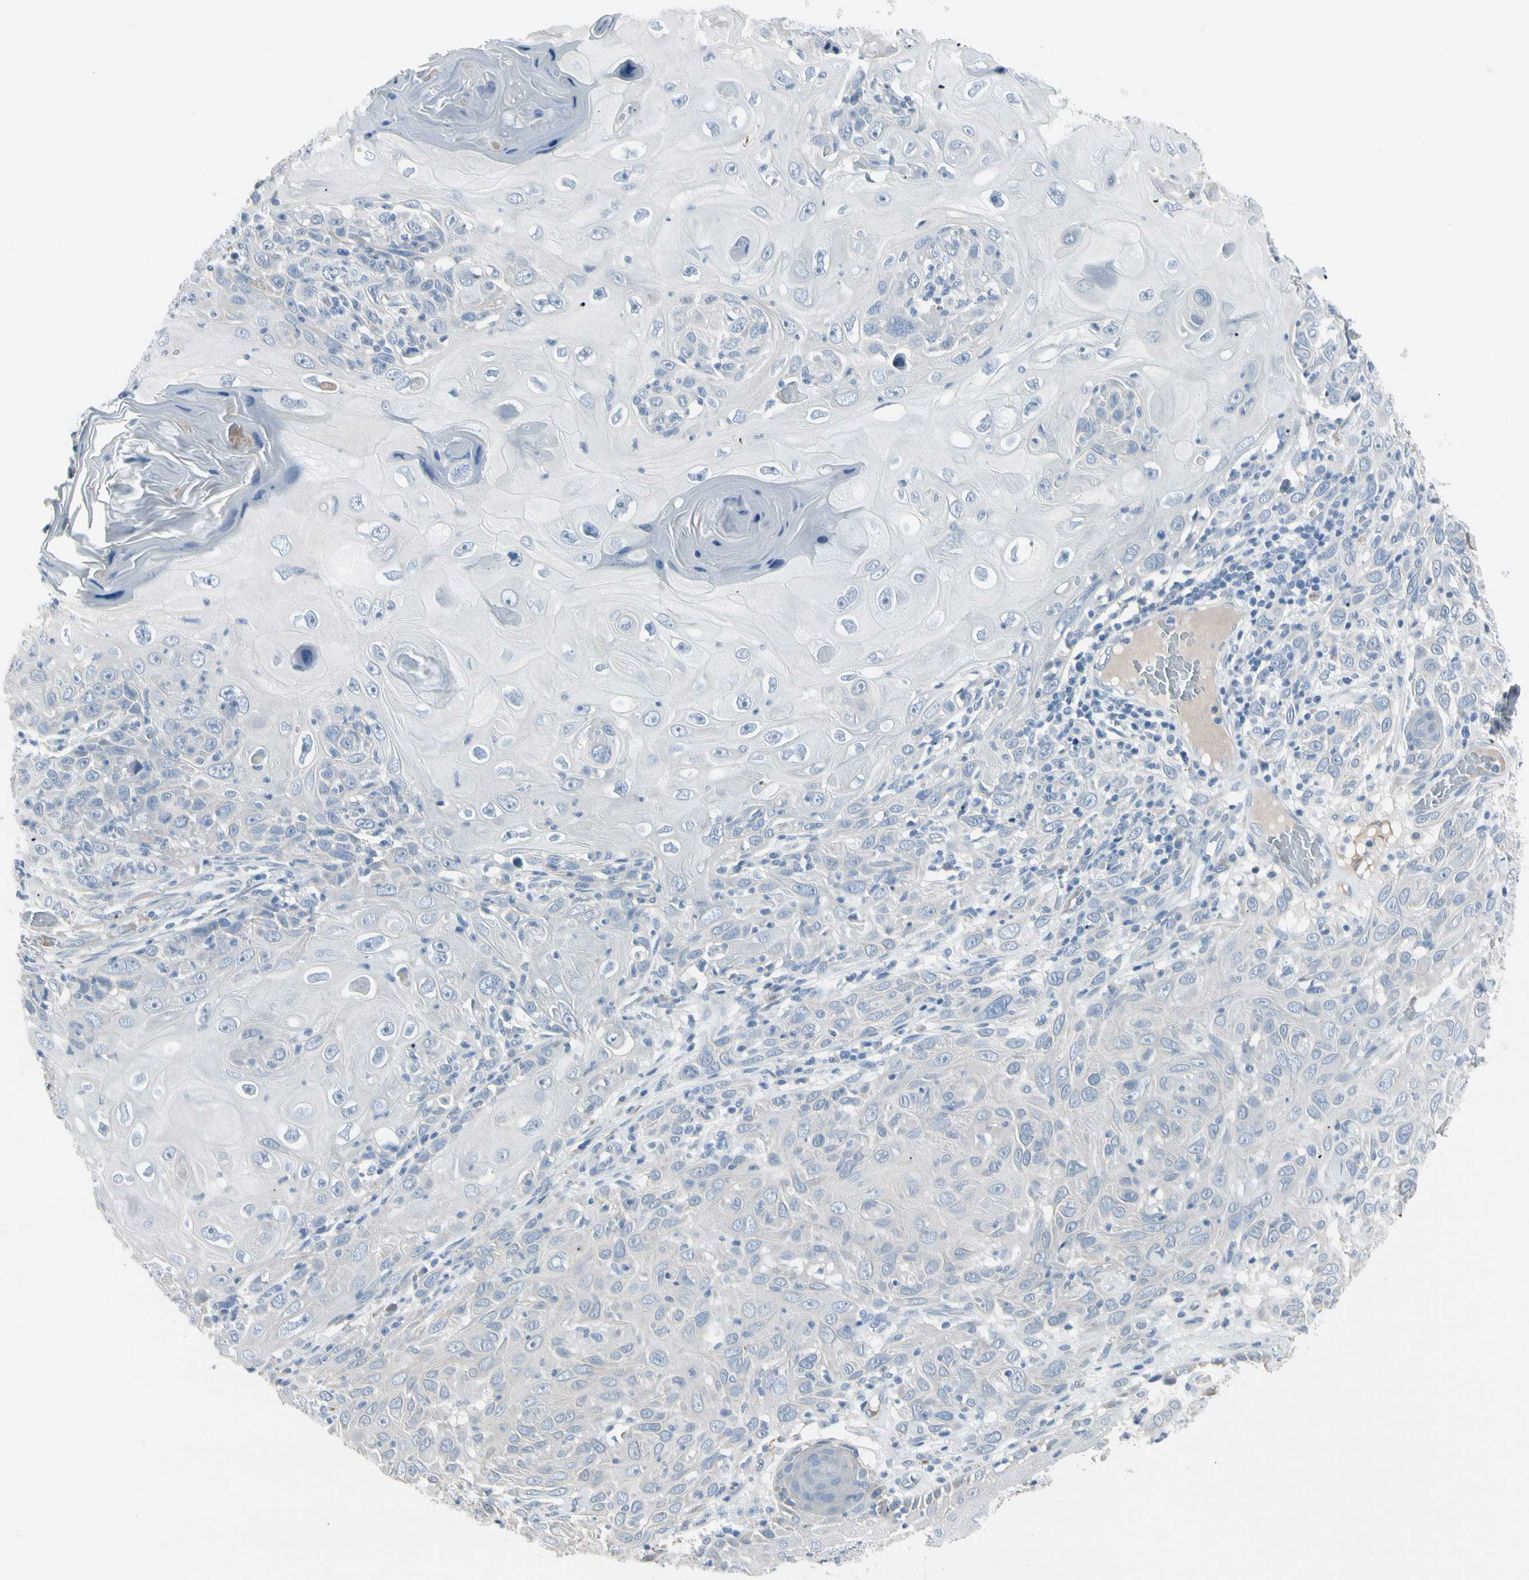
{"staining": {"intensity": "negative", "quantity": "none", "location": "none"}, "tissue": "skin cancer", "cell_type": "Tumor cells", "image_type": "cancer", "snomed": [{"axis": "morphology", "description": "Squamous cell carcinoma, NOS"}, {"axis": "topography", "description": "Skin"}], "caption": "Immunohistochemistry (IHC) of human skin cancer (squamous cell carcinoma) shows no positivity in tumor cells.", "gene": "PIGR", "patient": {"sex": "female", "age": 88}}